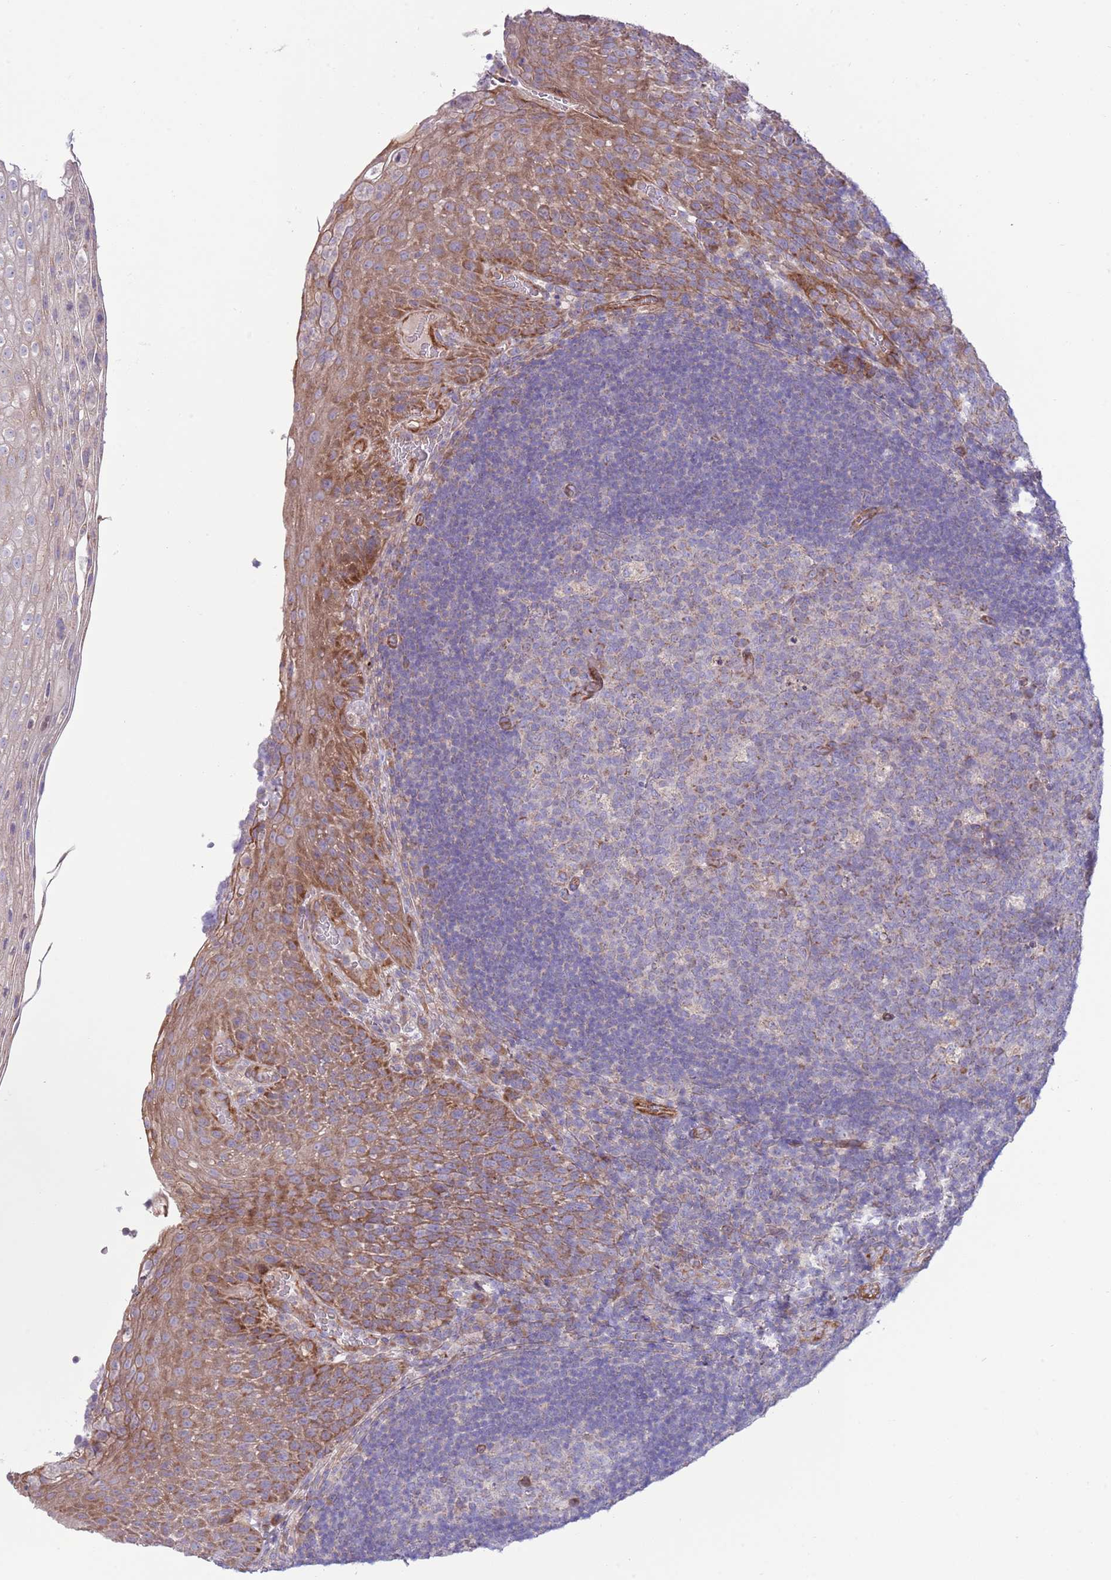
{"staining": {"intensity": "weak", "quantity": "<25%", "location": "cytoplasmic/membranous"}, "tissue": "tonsil", "cell_type": "Germinal center cells", "image_type": "normal", "snomed": [{"axis": "morphology", "description": "Normal tissue, NOS"}, {"axis": "topography", "description": "Tonsil"}], "caption": "Germinal center cells are negative for protein expression in benign human tonsil. (DAB IHC visualized using brightfield microscopy, high magnification).", "gene": "TOMM5", "patient": {"sex": "male", "age": 17}}